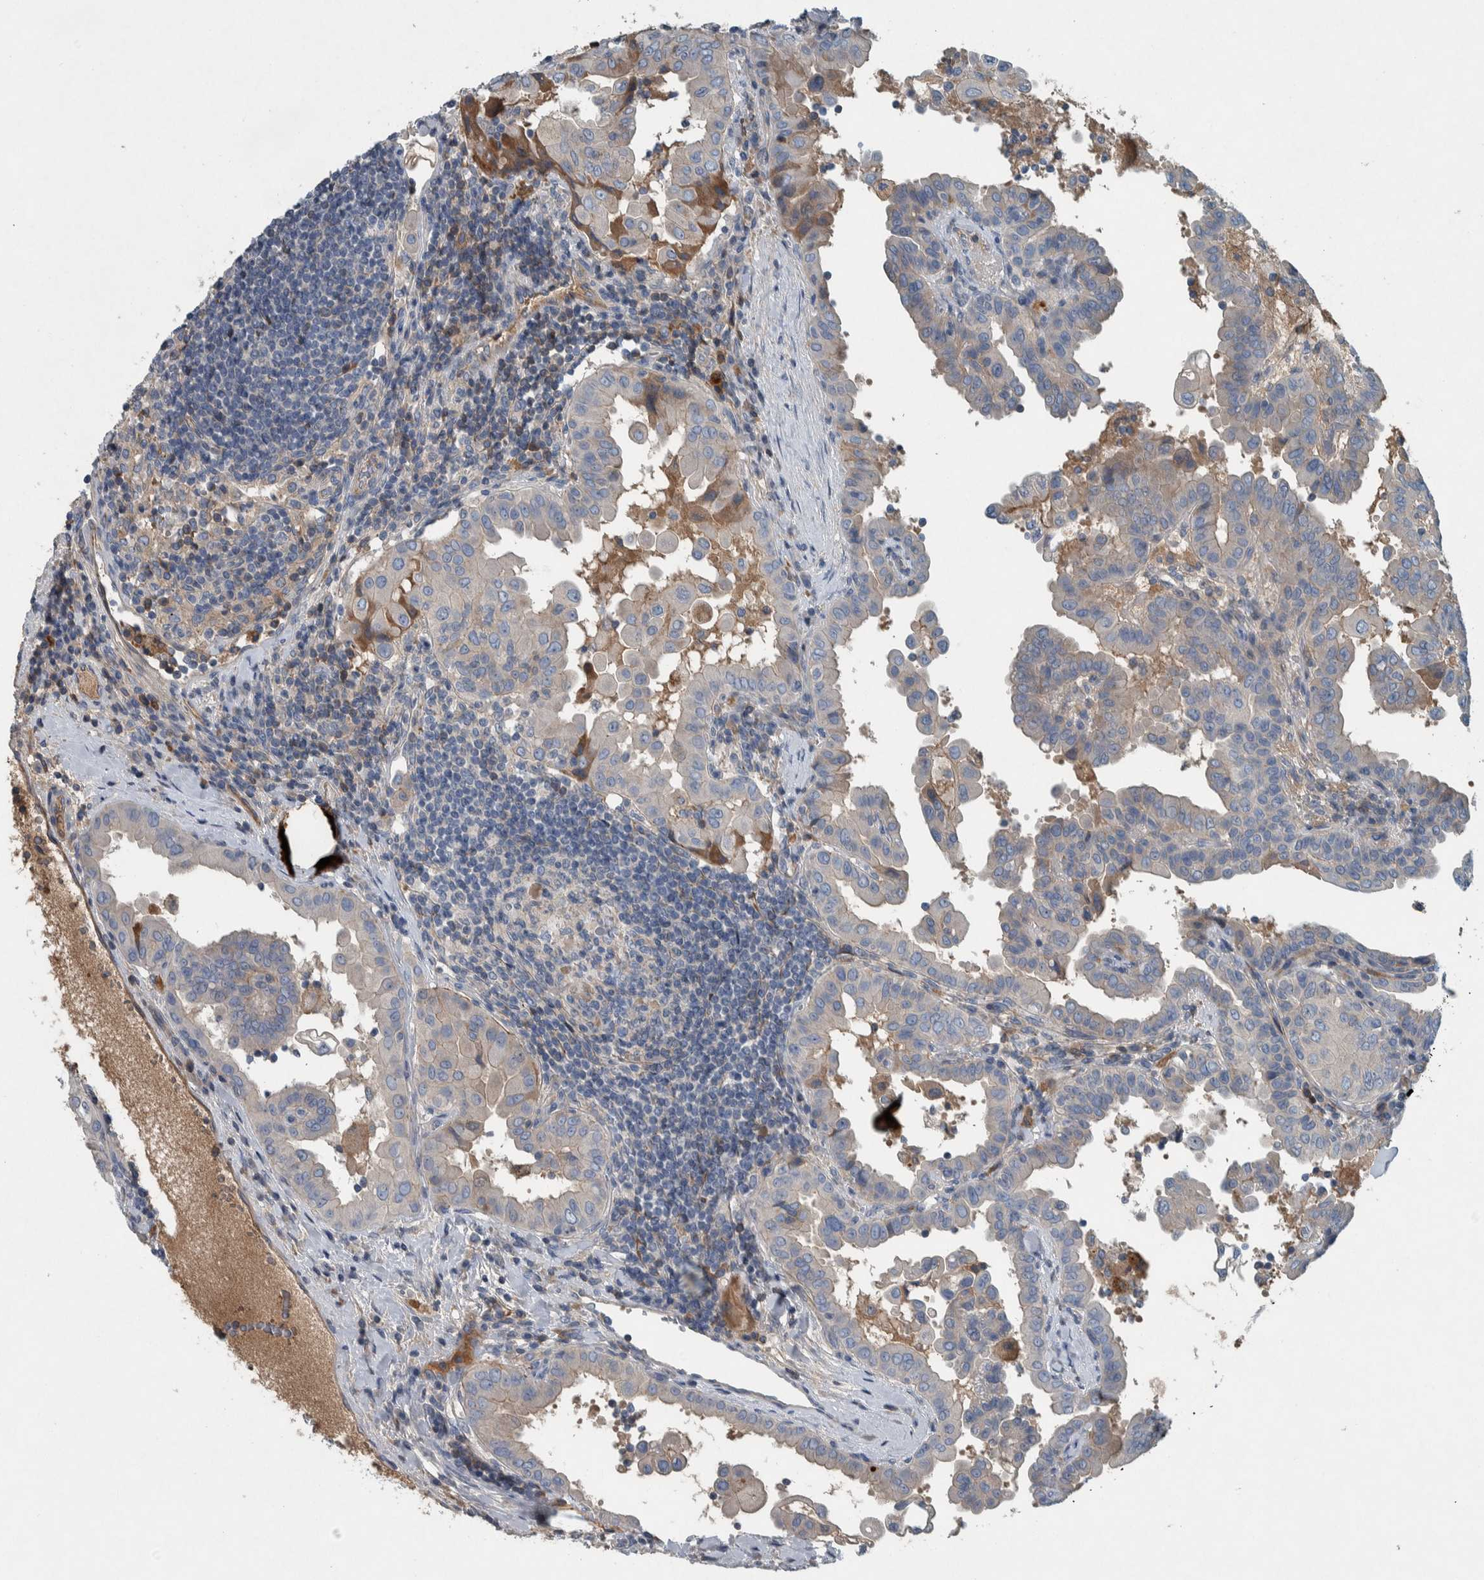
{"staining": {"intensity": "negative", "quantity": "none", "location": "none"}, "tissue": "thyroid cancer", "cell_type": "Tumor cells", "image_type": "cancer", "snomed": [{"axis": "morphology", "description": "Papillary adenocarcinoma, NOS"}, {"axis": "topography", "description": "Thyroid gland"}], "caption": "A high-resolution micrograph shows immunohistochemistry staining of thyroid cancer (papillary adenocarcinoma), which exhibits no significant positivity in tumor cells.", "gene": "SERPINC1", "patient": {"sex": "male", "age": 33}}